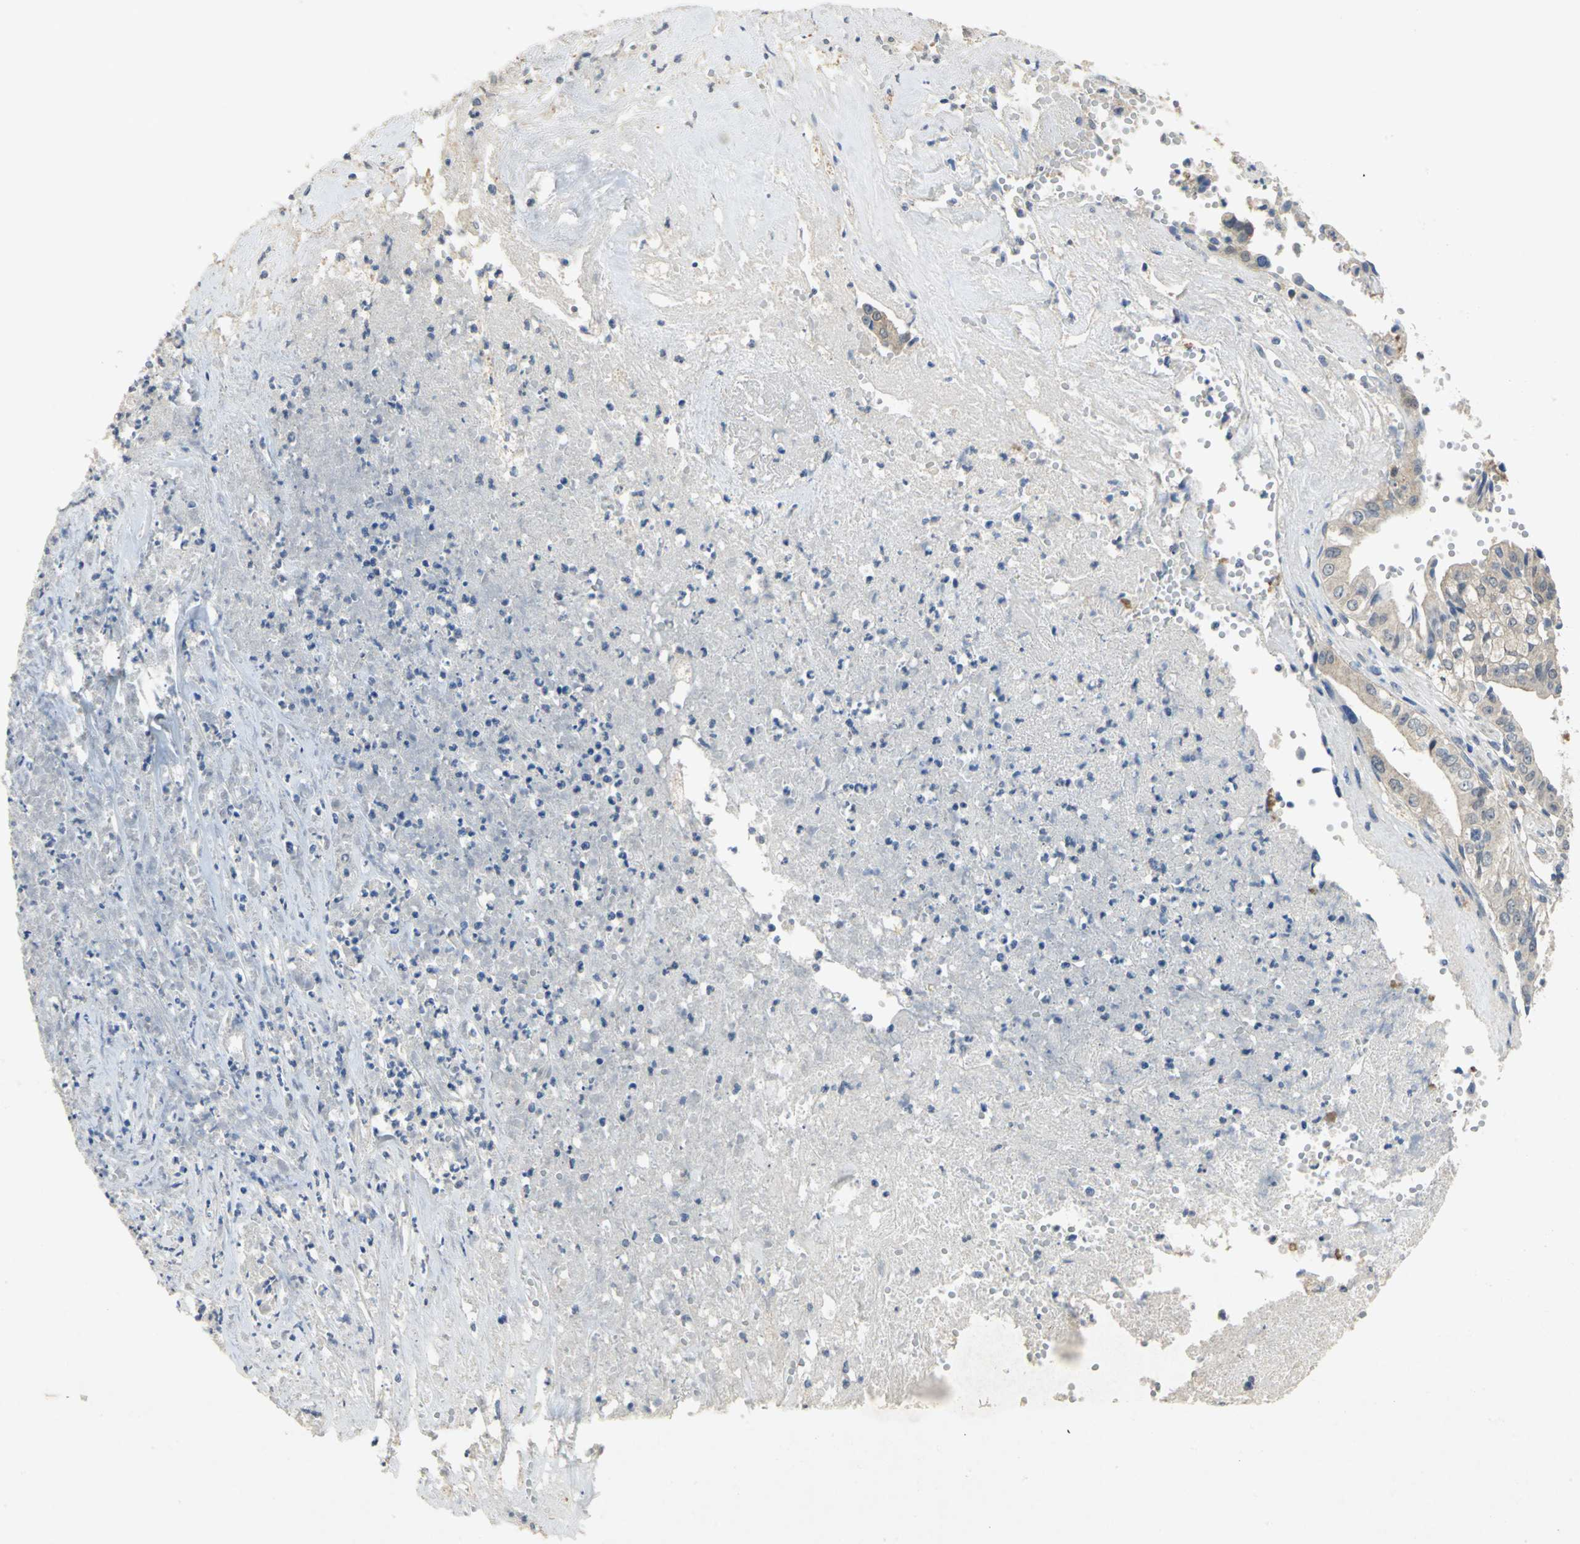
{"staining": {"intensity": "weak", "quantity": ">75%", "location": "cytoplasmic/membranous"}, "tissue": "liver cancer", "cell_type": "Tumor cells", "image_type": "cancer", "snomed": [{"axis": "morphology", "description": "Cholangiocarcinoma"}, {"axis": "topography", "description": "Liver"}], "caption": "Immunohistochemistry (IHC) photomicrograph of cholangiocarcinoma (liver) stained for a protein (brown), which reveals low levels of weak cytoplasmic/membranous expression in approximately >75% of tumor cells.", "gene": "PPIA", "patient": {"sex": "female", "age": 61}}